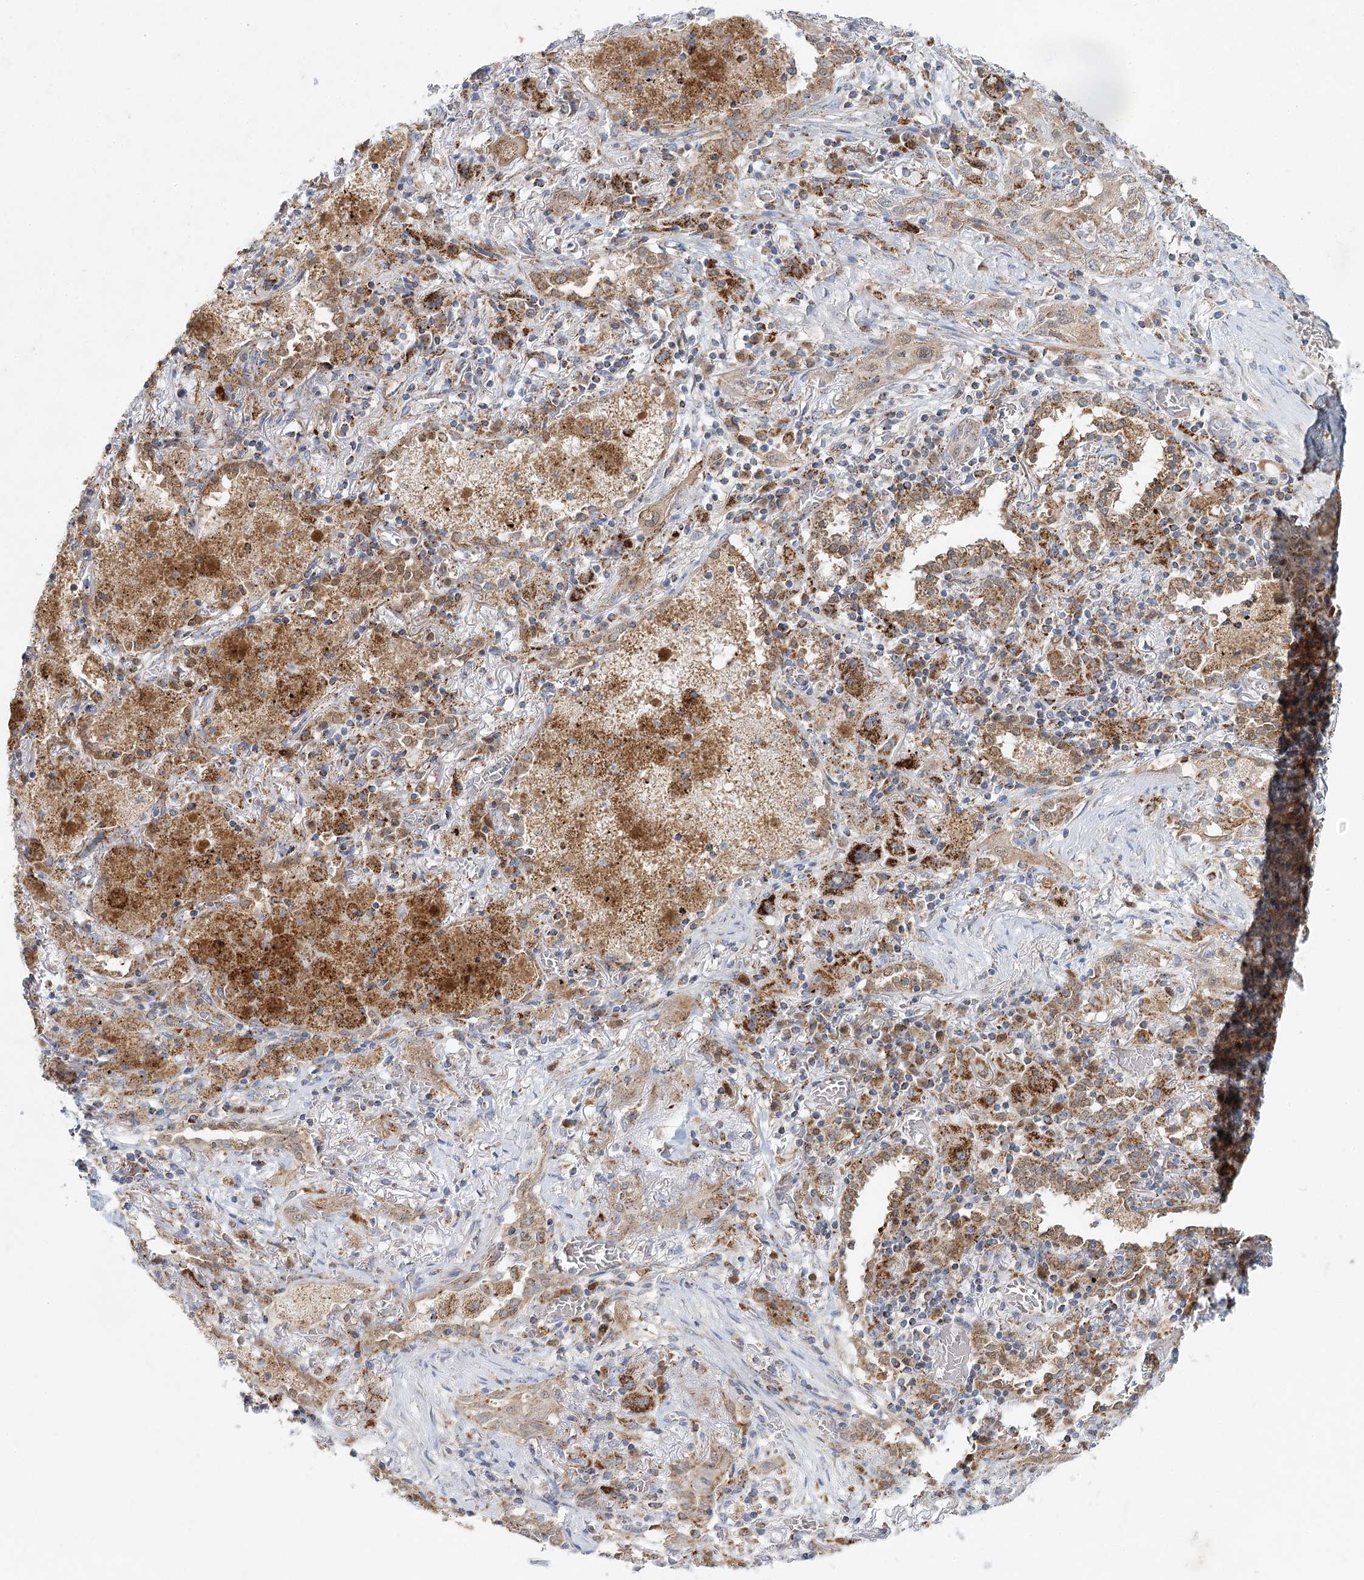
{"staining": {"intensity": "moderate", "quantity": "25%-75%", "location": "cytoplasmic/membranous"}, "tissue": "lung cancer", "cell_type": "Tumor cells", "image_type": "cancer", "snomed": [{"axis": "morphology", "description": "Squamous cell carcinoma, NOS"}, {"axis": "topography", "description": "Lung"}], "caption": "Immunohistochemical staining of squamous cell carcinoma (lung) shows medium levels of moderate cytoplasmic/membranous expression in about 25%-75% of tumor cells.", "gene": "TAS1R1", "patient": {"sex": "female", "age": 47}}